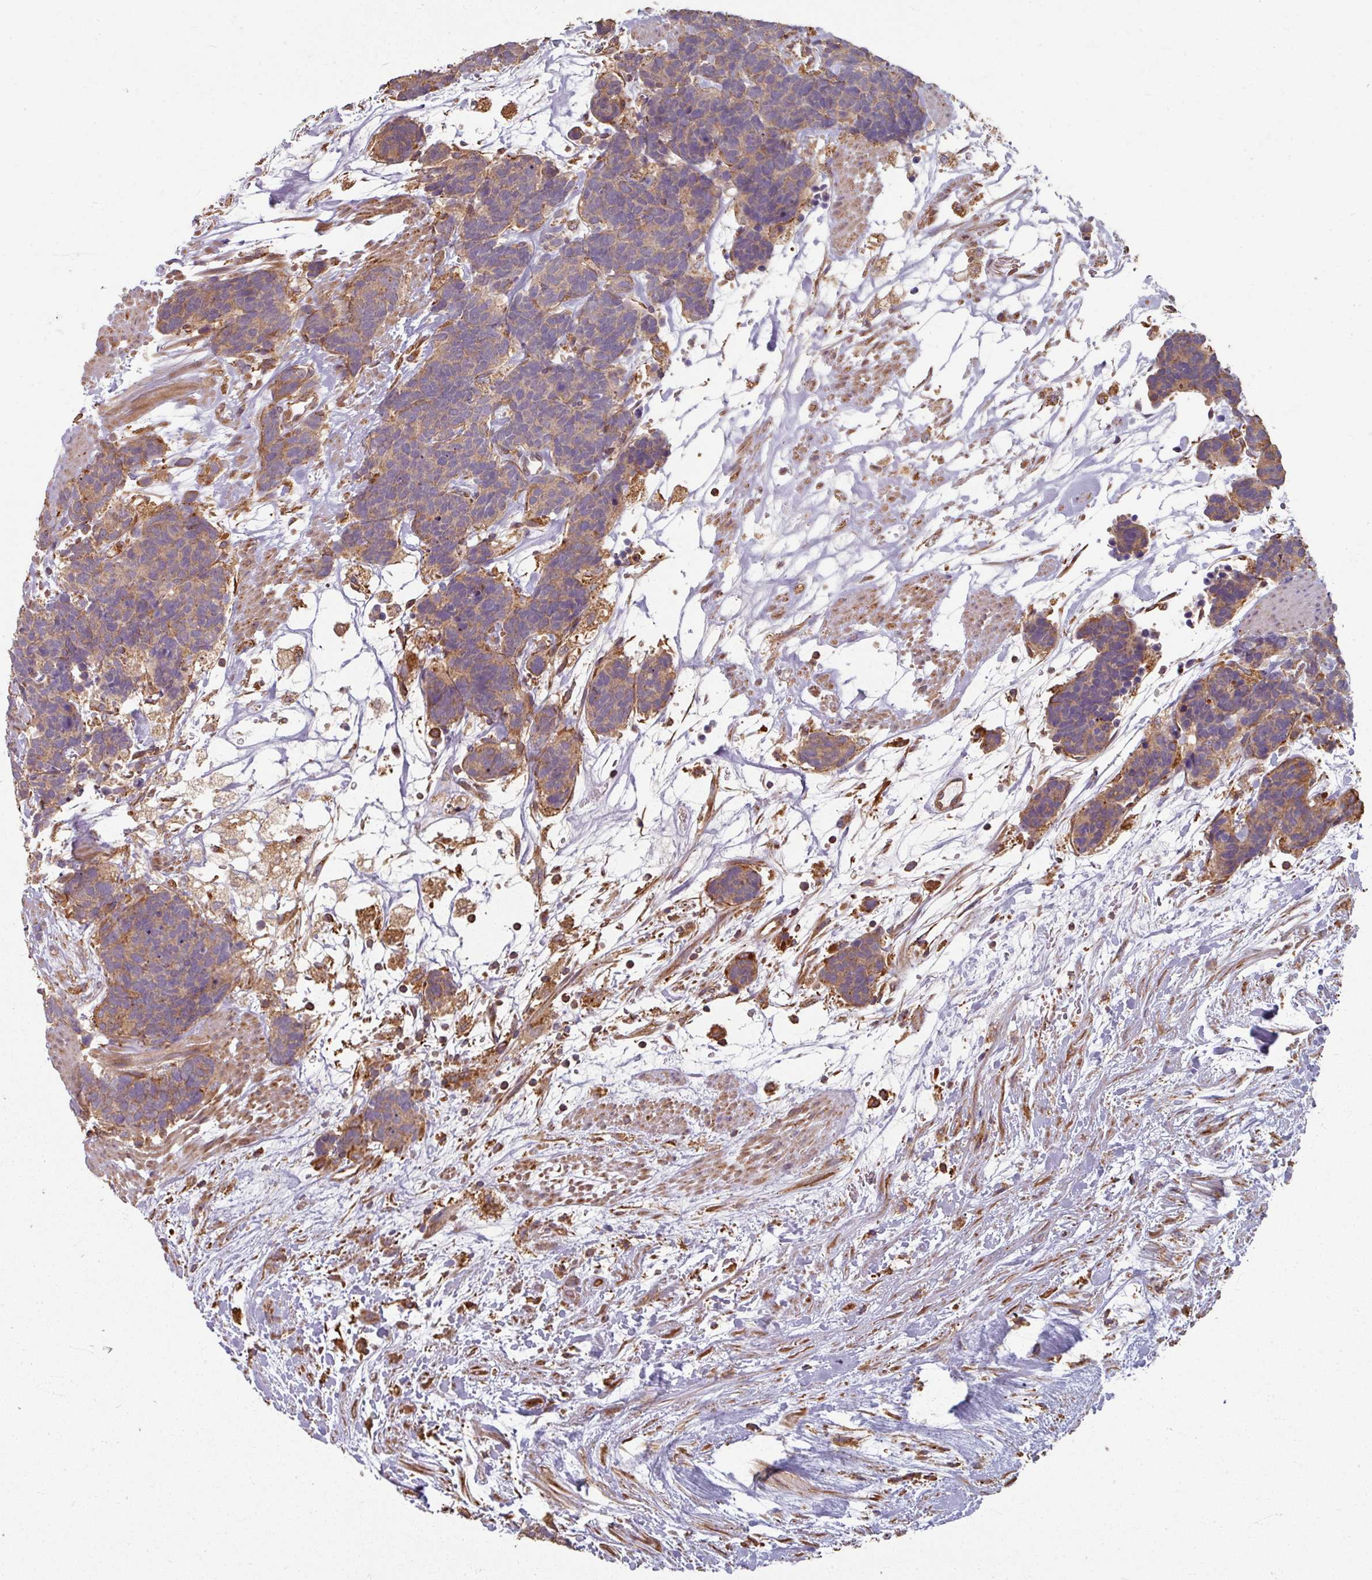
{"staining": {"intensity": "weak", "quantity": ">75%", "location": "cytoplasmic/membranous"}, "tissue": "carcinoid", "cell_type": "Tumor cells", "image_type": "cancer", "snomed": [{"axis": "morphology", "description": "Carcinoma, NOS"}, {"axis": "morphology", "description": "Carcinoid, malignant, NOS"}, {"axis": "topography", "description": "Prostate"}], "caption": "Immunohistochemistry (IHC) (DAB) staining of human carcinoid exhibits weak cytoplasmic/membranous protein staining in approximately >75% of tumor cells. (brown staining indicates protein expression, while blue staining denotes nuclei).", "gene": "CCDC68", "patient": {"sex": "male", "age": 57}}